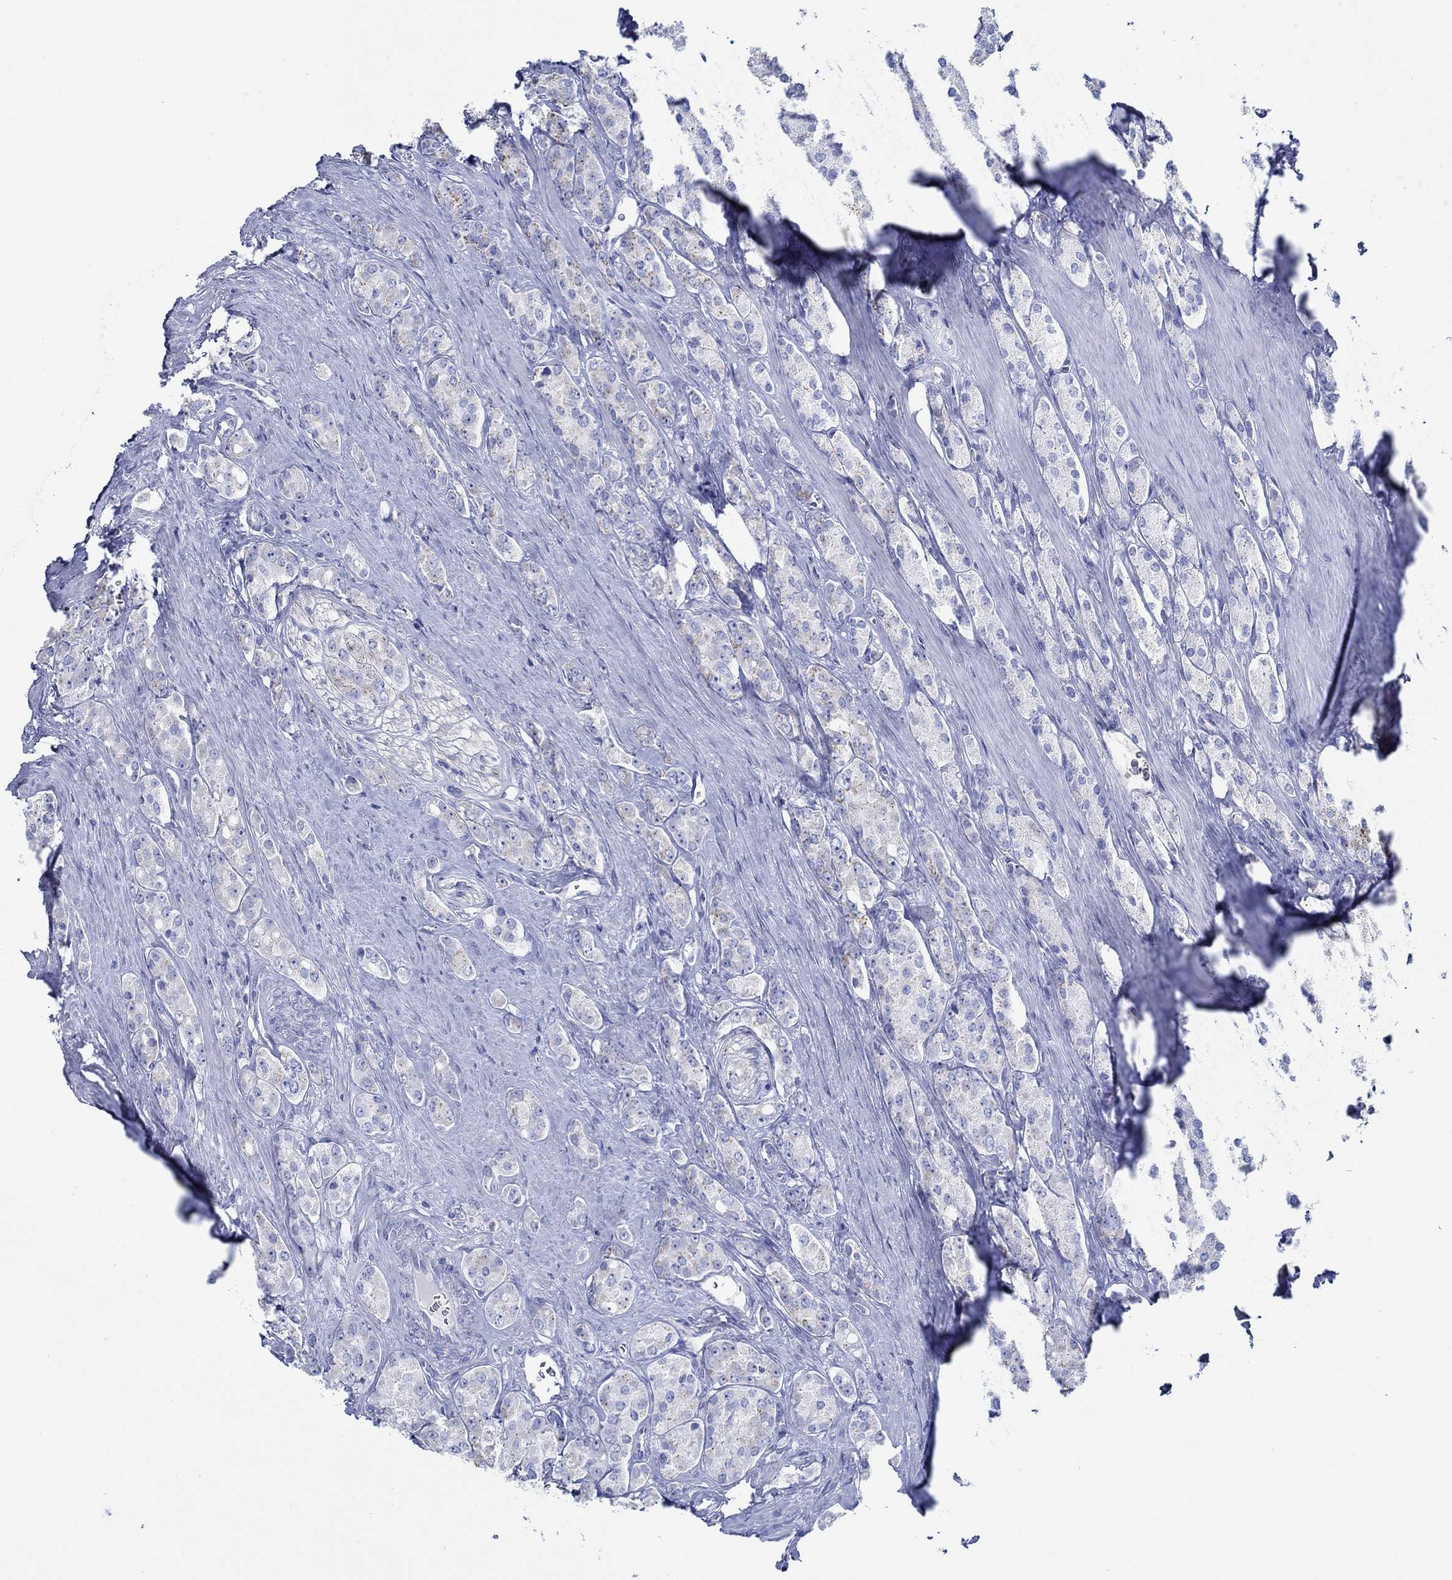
{"staining": {"intensity": "moderate", "quantity": "<25%", "location": "cytoplasmic/membranous"}, "tissue": "prostate cancer", "cell_type": "Tumor cells", "image_type": "cancer", "snomed": [{"axis": "morphology", "description": "Adenocarcinoma, NOS"}, {"axis": "topography", "description": "Prostate"}], "caption": "Immunohistochemistry micrograph of adenocarcinoma (prostate) stained for a protein (brown), which shows low levels of moderate cytoplasmic/membranous staining in about <25% of tumor cells.", "gene": "IGFBP6", "patient": {"sex": "male", "age": 67}}